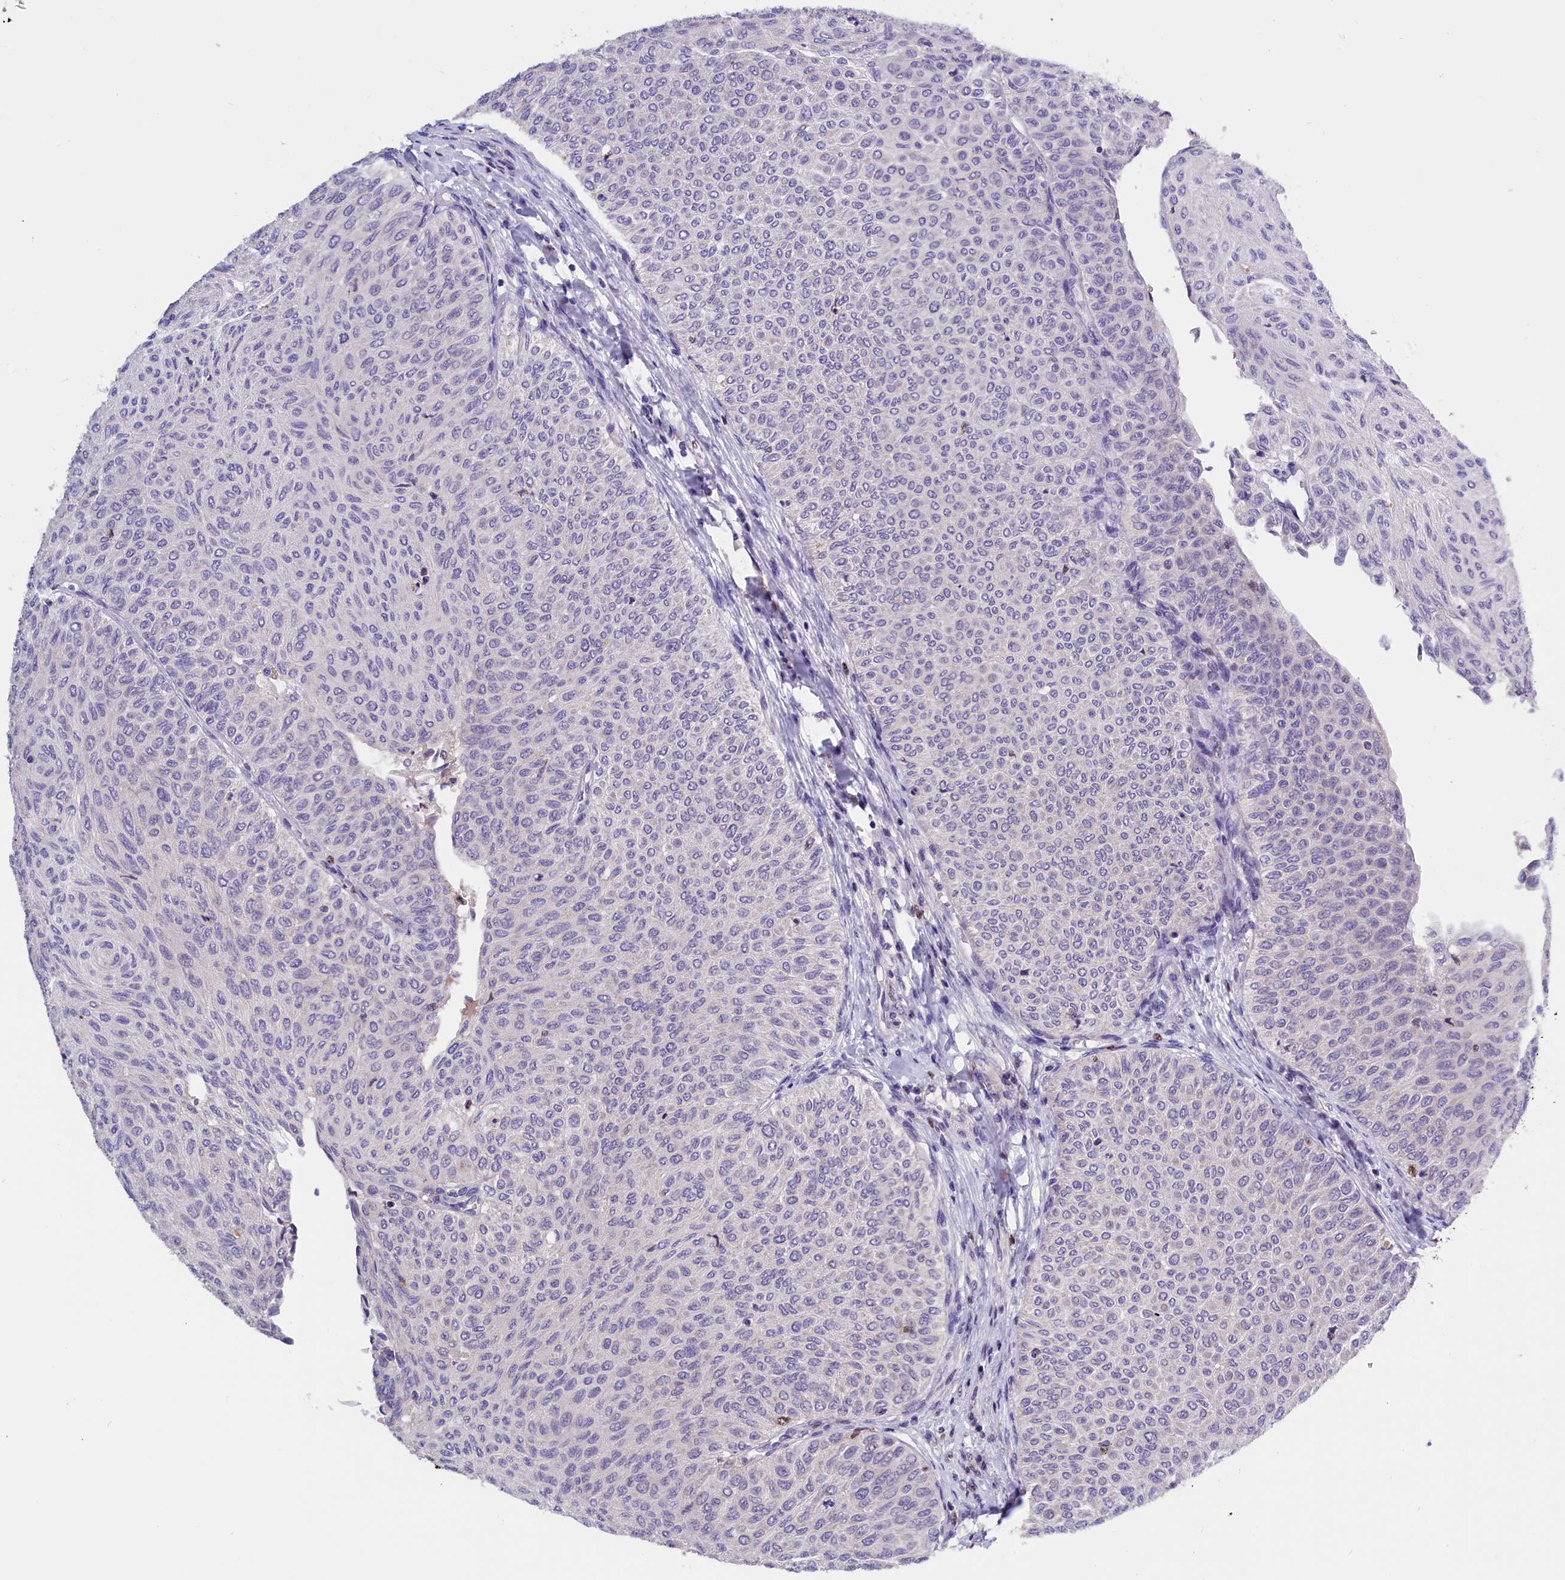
{"staining": {"intensity": "negative", "quantity": "none", "location": "none"}, "tissue": "urothelial cancer", "cell_type": "Tumor cells", "image_type": "cancer", "snomed": [{"axis": "morphology", "description": "Urothelial carcinoma, Low grade"}, {"axis": "topography", "description": "Urinary bladder"}], "caption": "An immunohistochemistry histopathology image of urothelial carcinoma (low-grade) is shown. There is no staining in tumor cells of urothelial carcinoma (low-grade).", "gene": "BTBD9", "patient": {"sex": "male", "age": 78}}